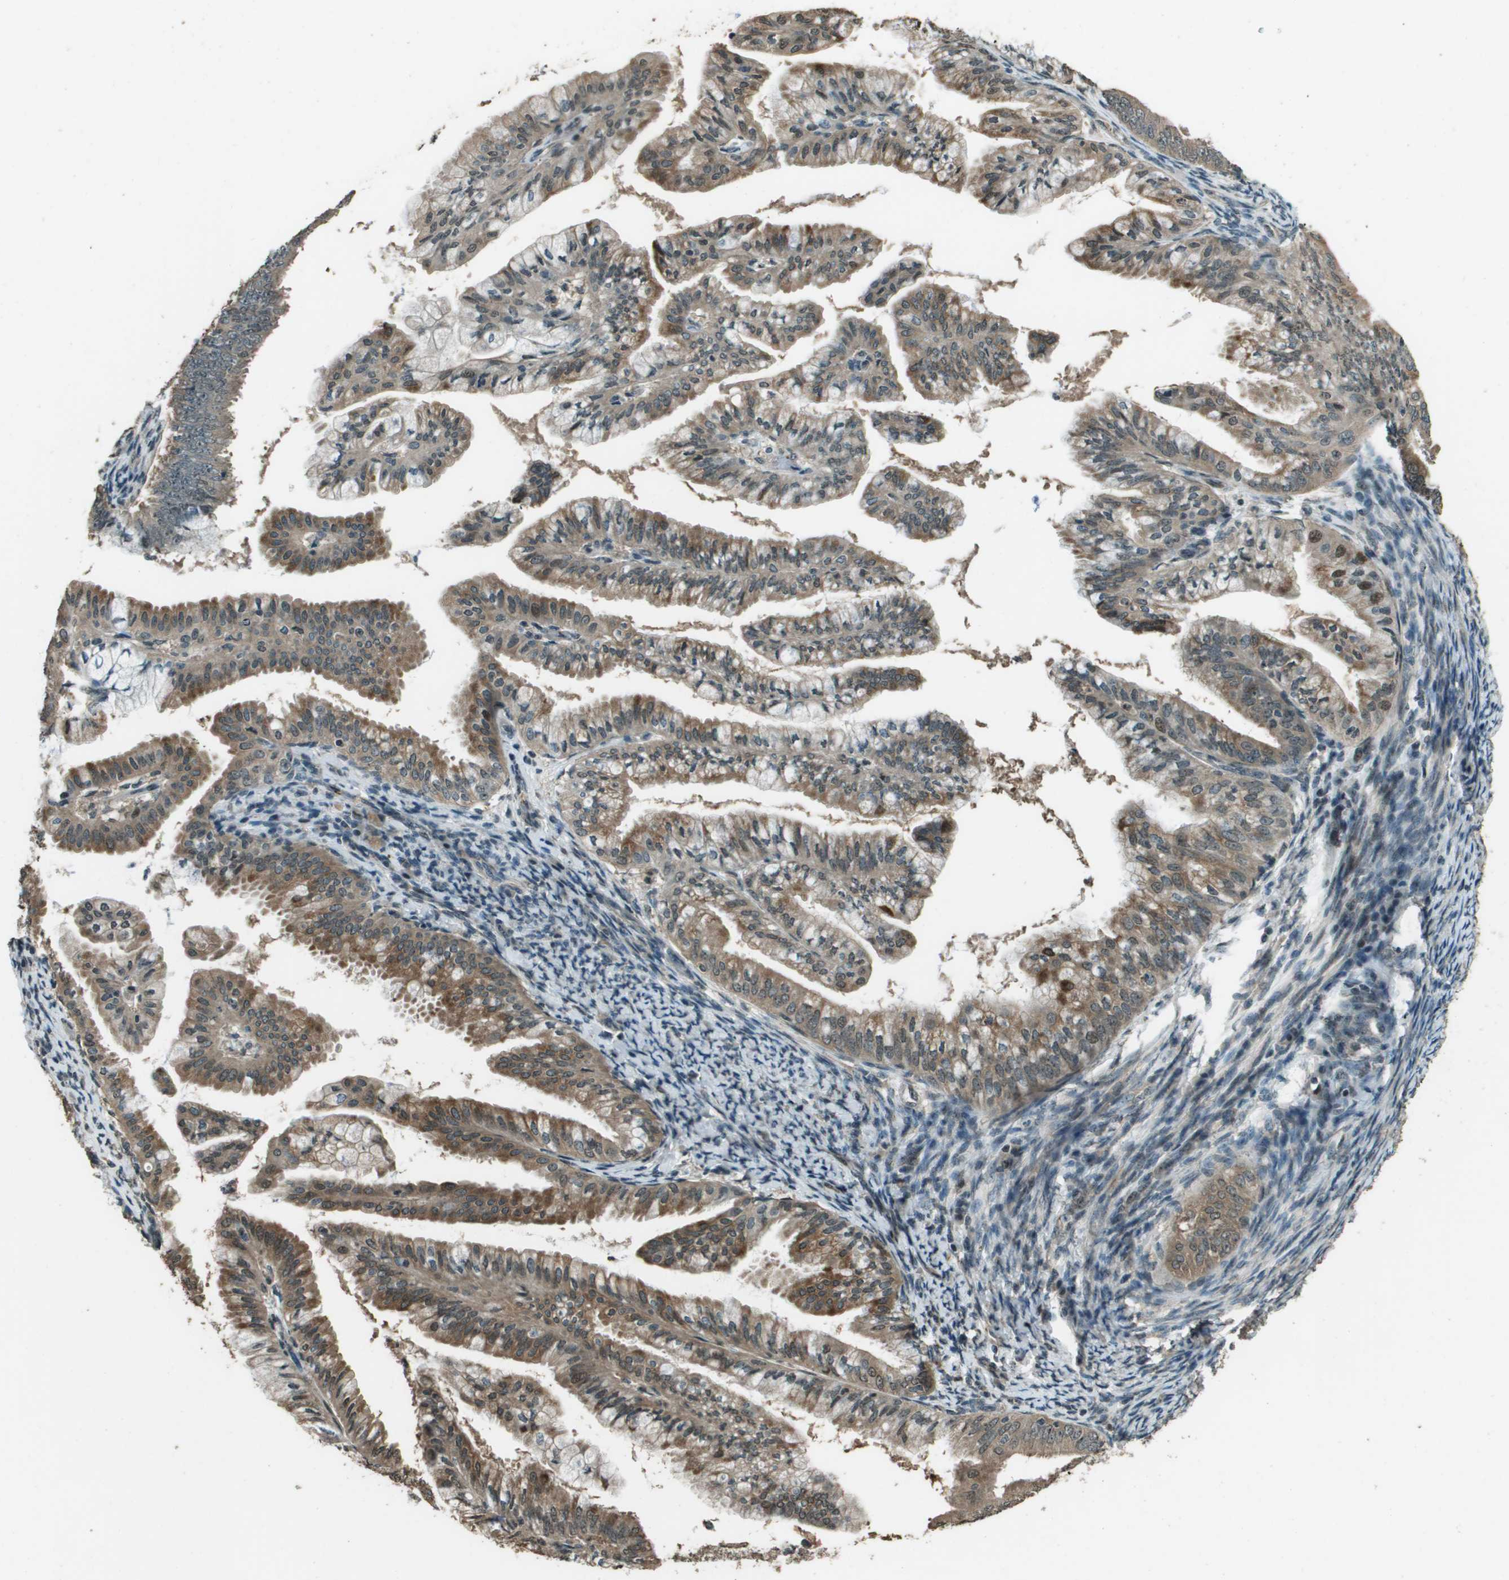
{"staining": {"intensity": "moderate", "quantity": ">75%", "location": "cytoplasmic/membranous"}, "tissue": "endometrial cancer", "cell_type": "Tumor cells", "image_type": "cancer", "snomed": [{"axis": "morphology", "description": "Adenocarcinoma, NOS"}, {"axis": "topography", "description": "Endometrium"}], "caption": "Immunohistochemical staining of human endometrial cancer (adenocarcinoma) reveals moderate cytoplasmic/membranous protein positivity in about >75% of tumor cells.", "gene": "SDC3", "patient": {"sex": "female", "age": 63}}